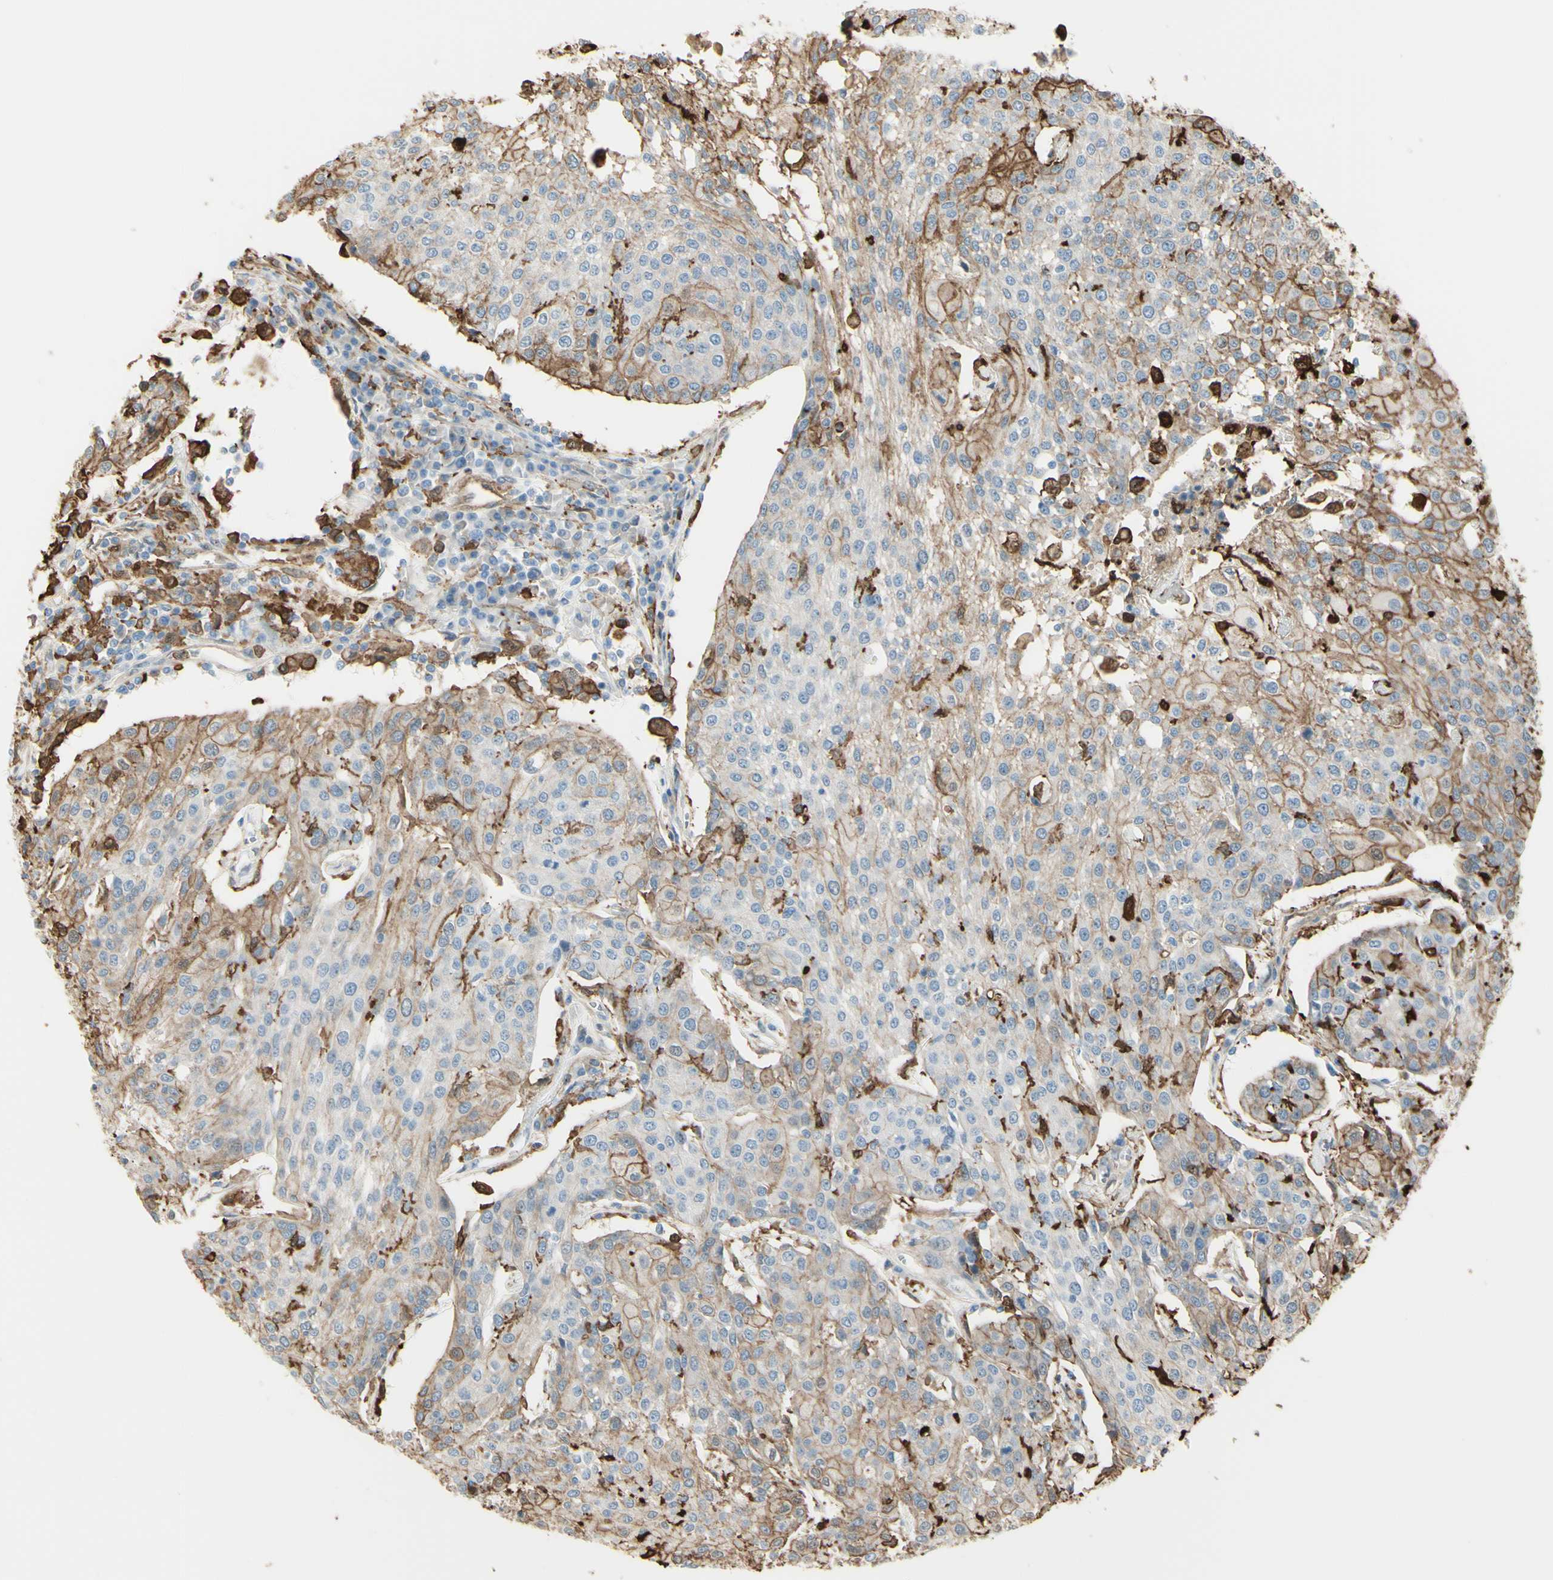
{"staining": {"intensity": "weak", "quantity": "25%-75%", "location": "cytoplasmic/membranous"}, "tissue": "urothelial cancer", "cell_type": "Tumor cells", "image_type": "cancer", "snomed": [{"axis": "morphology", "description": "Urothelial carcinoma, High grade"}, {"axis": "topography", "description": "Urinary bladder"}], "caption": "Protein expression analysis of urothelial cancer displays weak cytoplasmic/membranous positivity in approximately 25%-75% of tumor cells.", "gene": "GSN", "patient": {"sex": "female", "age": 85}}